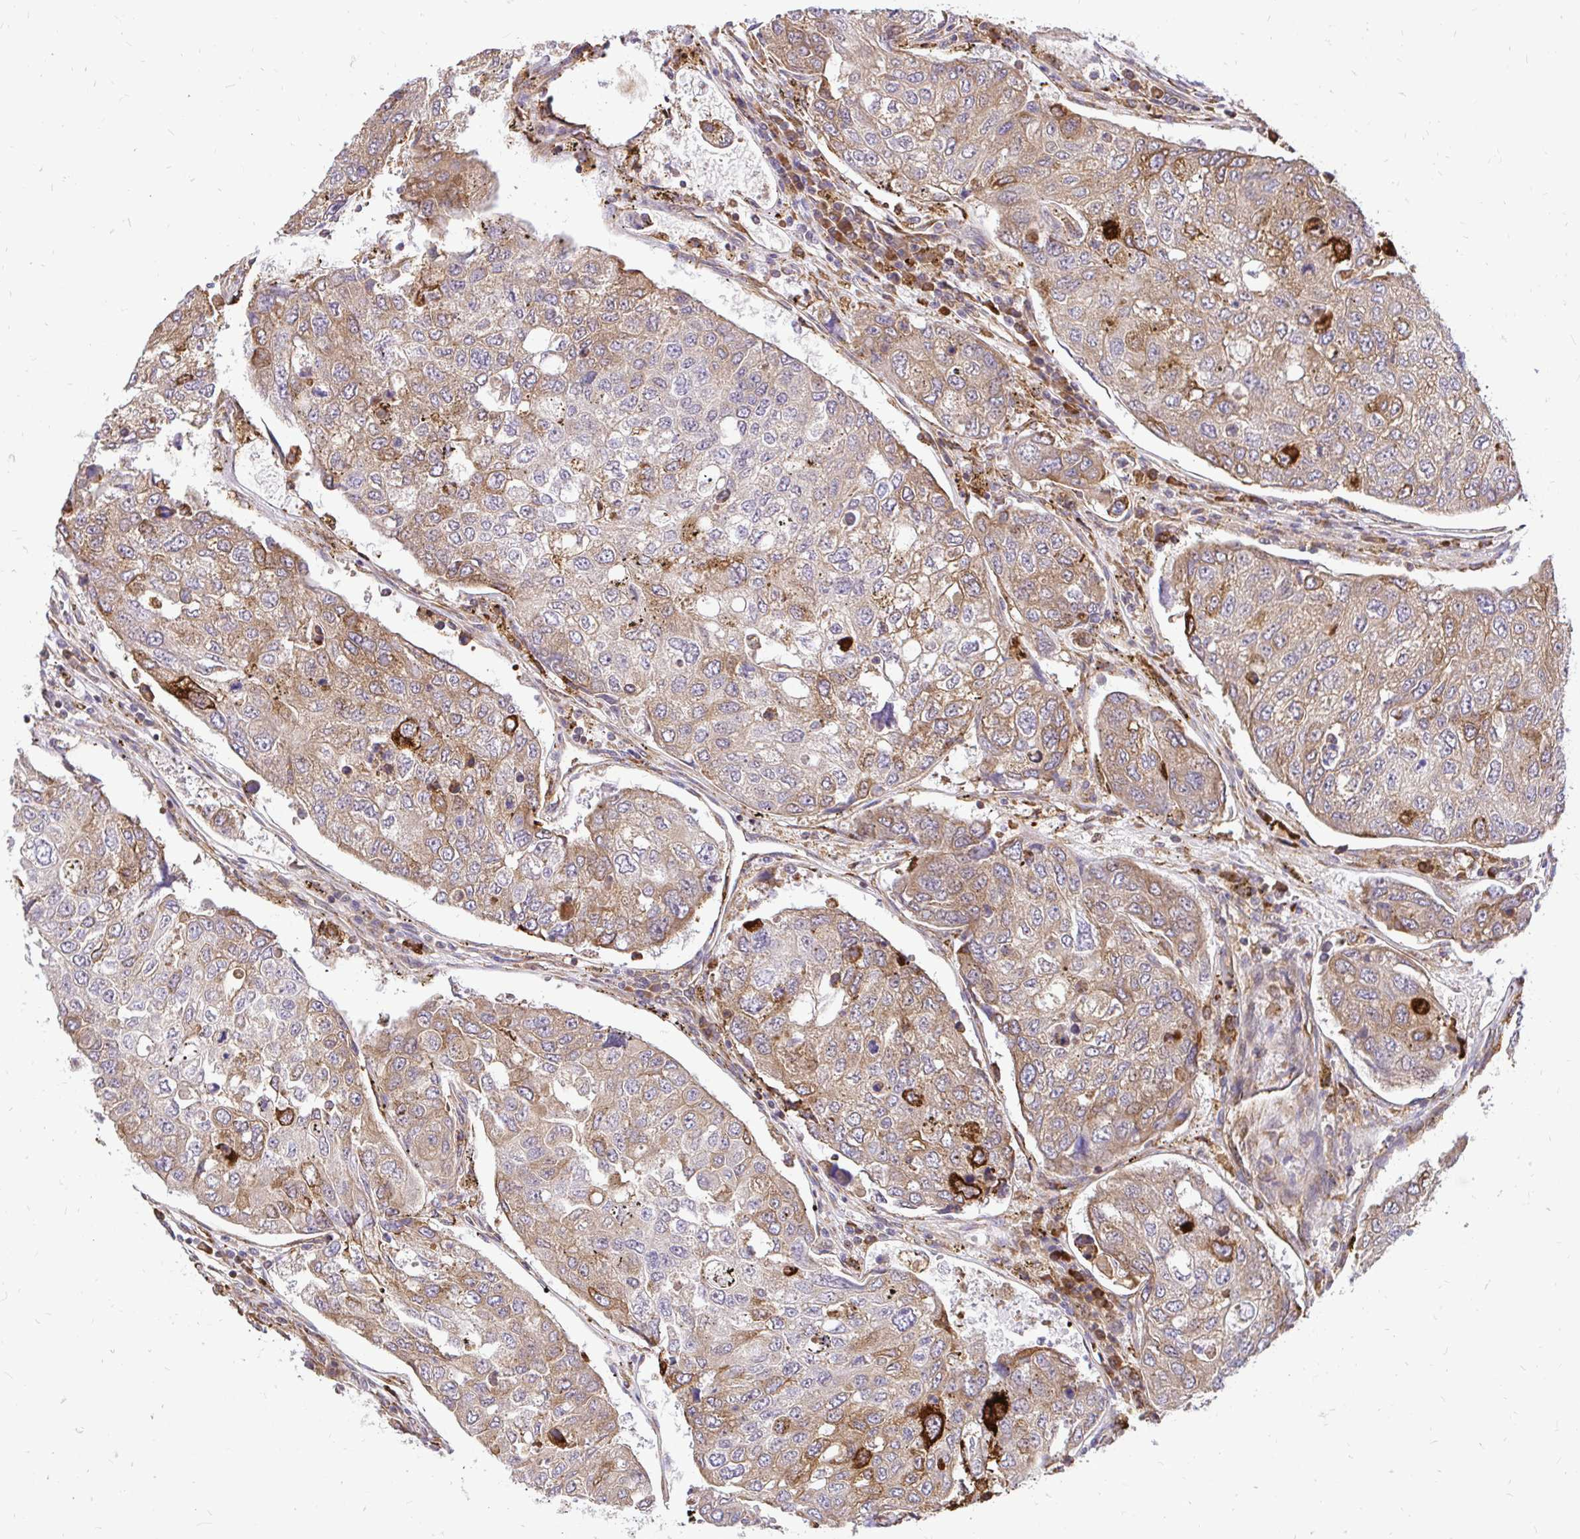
{"staining": {"intensity": "moderate", "quantity": ">75%", "location": "cytoplasmic/membranous"}, "tissue": "urothelial cancer", "cell_type": "Tumor cells", "image_type": "cancer", "snomed": [{"axis": "morphology", "description": "Urothelial carcinoma, High grade"}, {"axis": "topography", "description": "Lymph node"}, {"axis": "topography", "description": "Urinary bladder"}], "caption": "The photomicrograph displays staining of urothelial carcinoma (high-grade), revealing moderate cytoplasmic/membranous protein expression (brown color) within tumor cells.", "gene": "NAALAD2", "patient": {"sex": "male", "age": 51}}